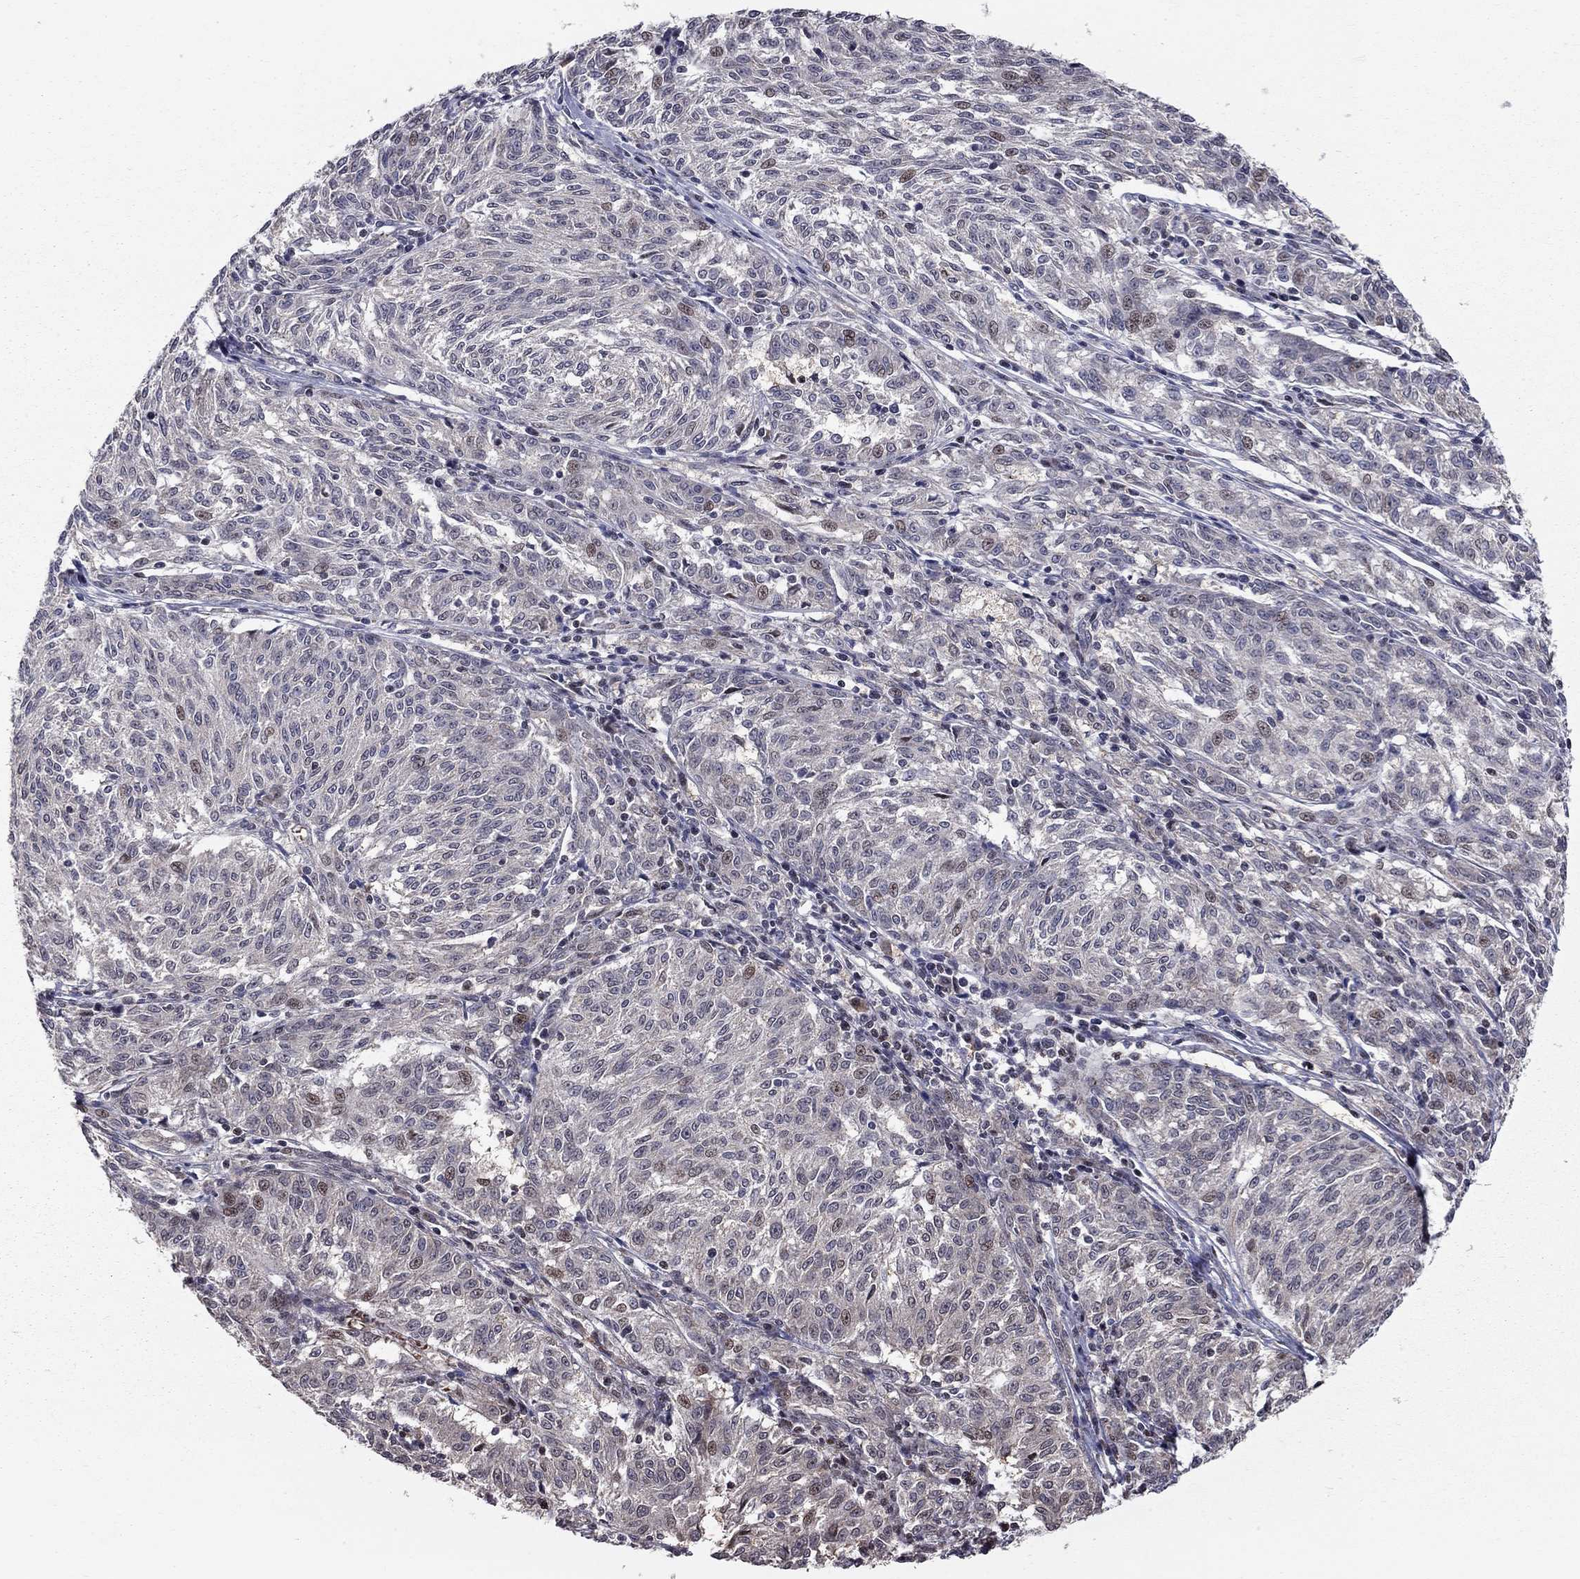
{"staining": {"intensity": "weak", "quantity": "<25%", "location": "nuclear"}, "tissue": "melanoma", "cell_type": "Tumor cells", "image_type": "cancer", "snomed": [{"axis": "morphology", "description": "Malignant melanoma, NOS"}, {"axis": "topography", "description": "Skin"}], "caption": "This is an immunohistochemistry micrograph of human melanoma. There is no expression in tumor cells.", "gene": "HDAC3", "patient": {"sex": "female", "age": 72}}